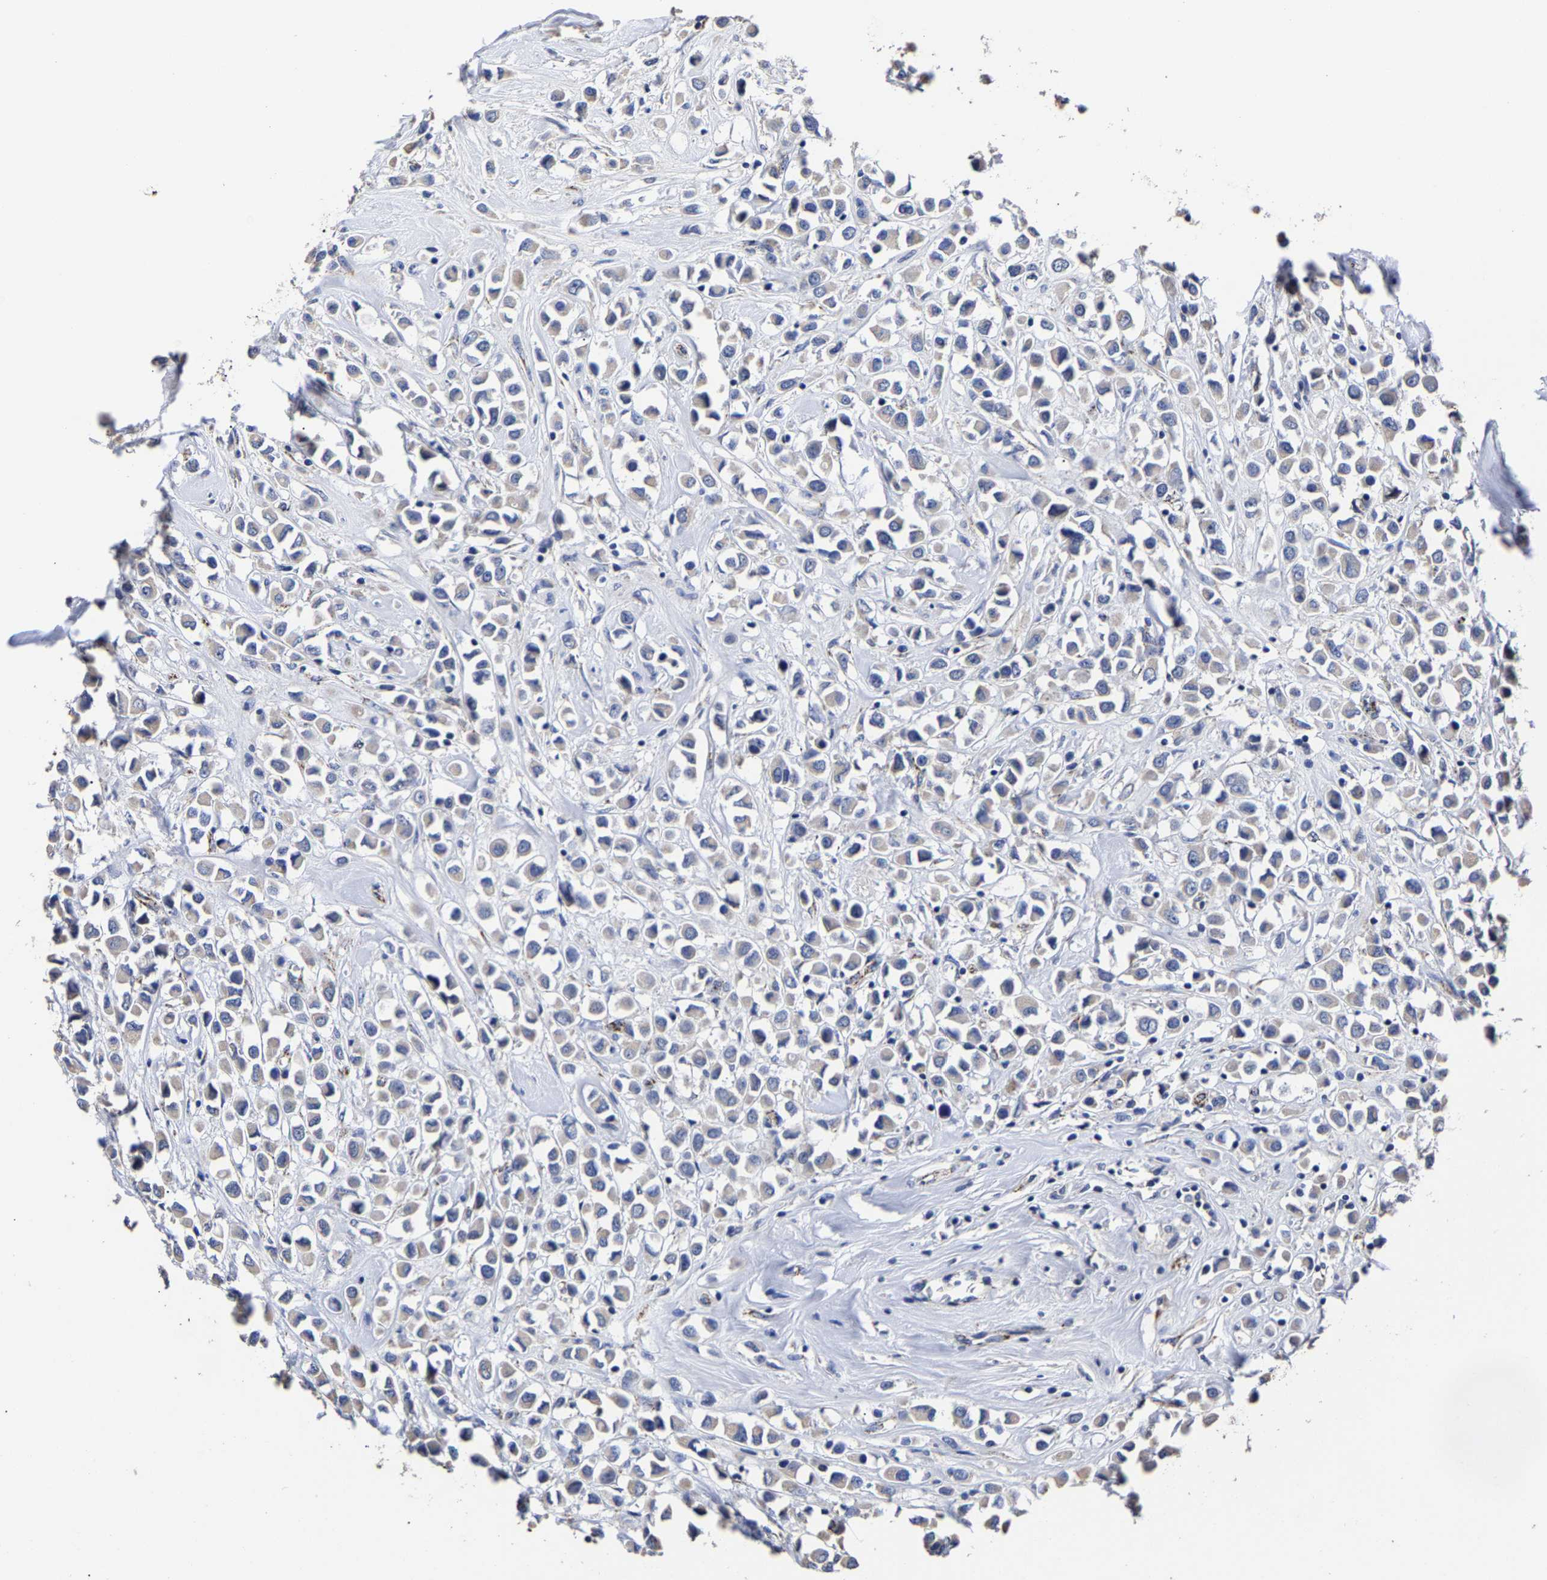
{"staining": {"intensity": "negative", "quantity": "none", "location": "none"}, "tissue": "breast cancer", "cell_type": "Tumor cells", "image_type": "cancer", "snomed": [{"axis": "morphology", "description": "Duct carcinoma"}, {"axis": "topography", "description": "Breast"}], "caption": "Immunohistochemical staining of breast intraductal carcinoma demonstrates no significant staining in tumor cells. (IHC, brightfield microscopy, high magnification).", "gene": "AASS", "patient": {"sex": "female", "age": 61}}